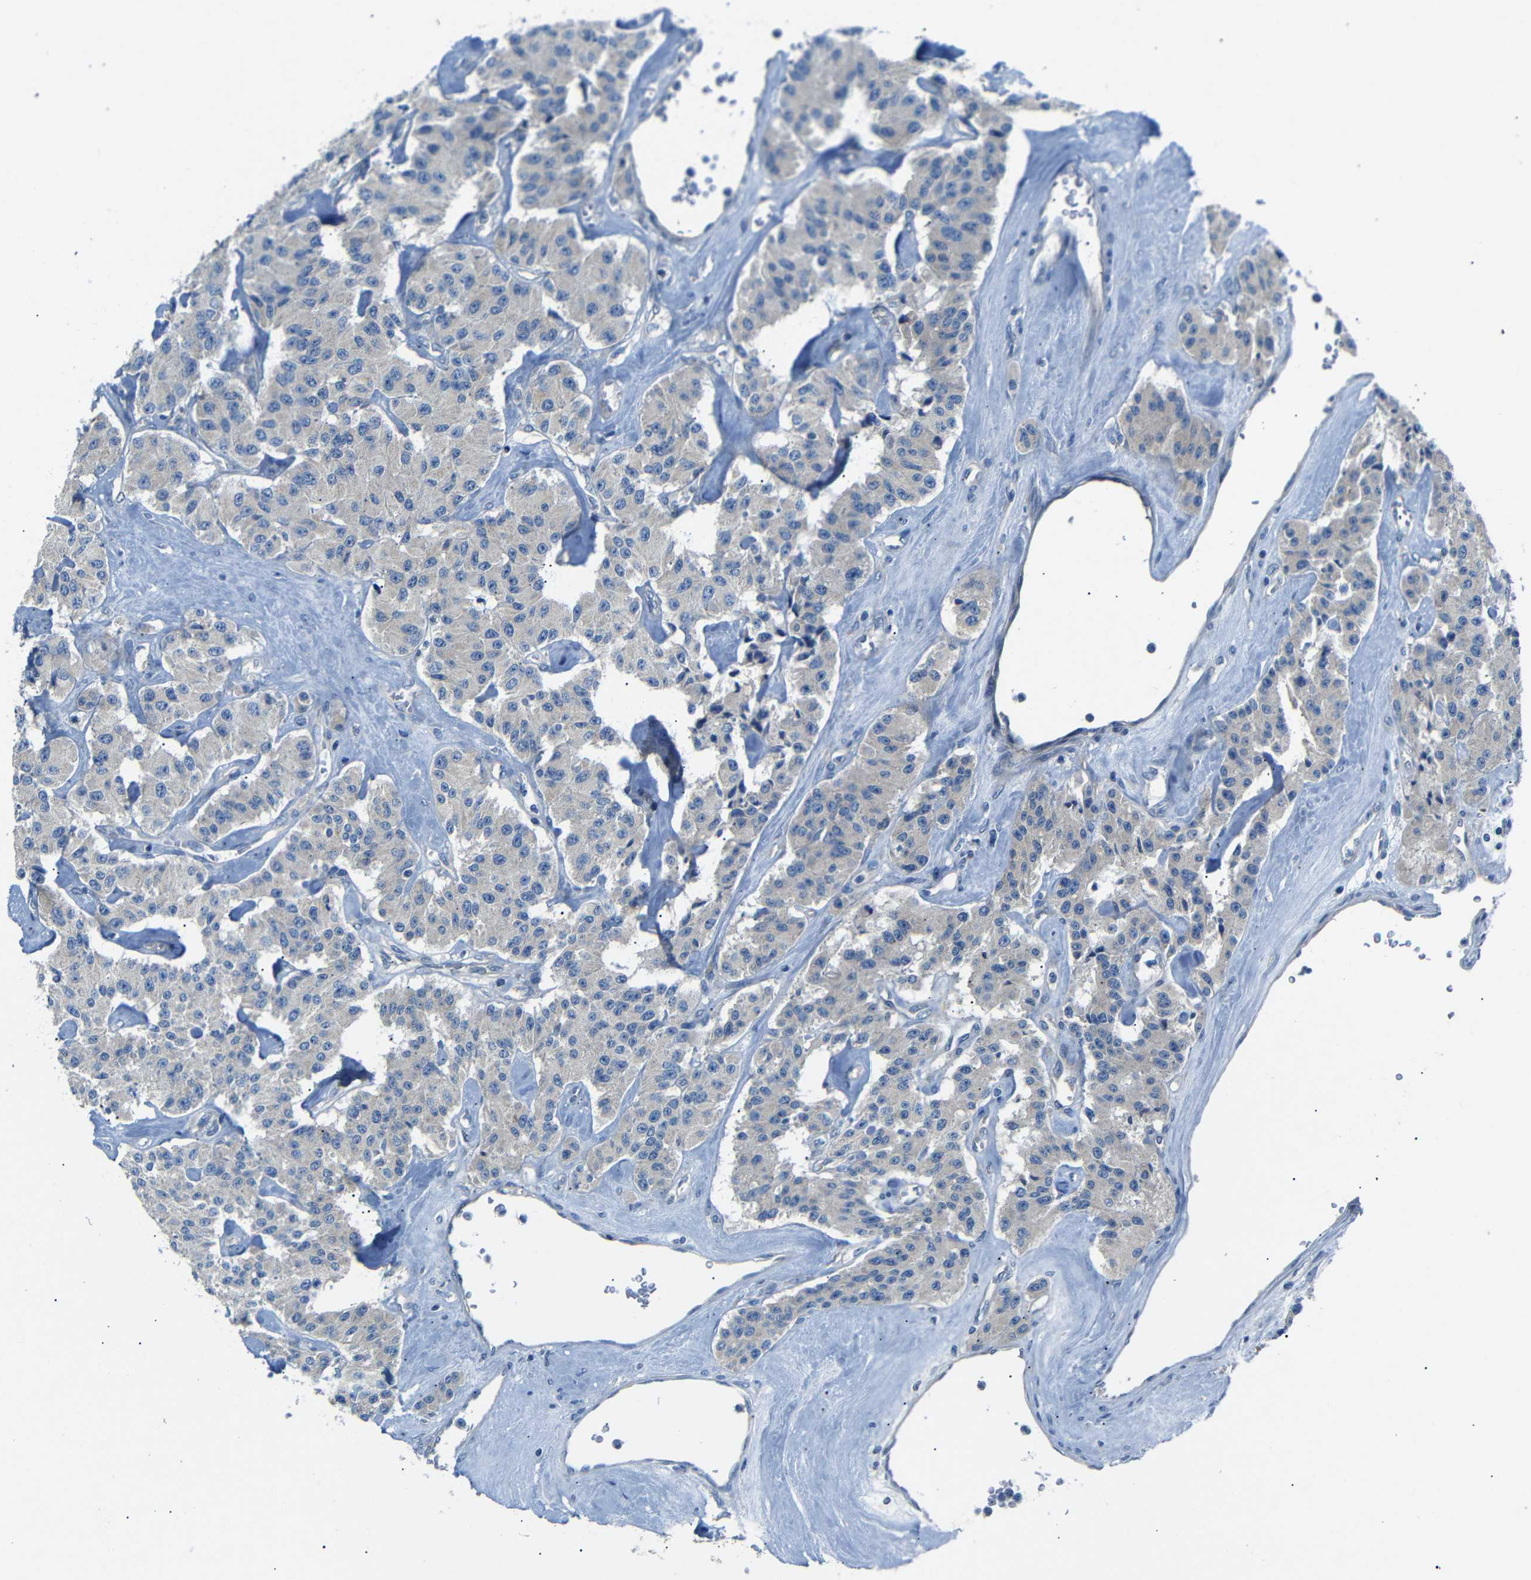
{"staining": {"intensity": "weak", "quantity": "<25%", "location": "cytoplasmic/membranous"}, "tissue": "carcinoid", "cell_type": "Tumor cells", "image_type": "cancer", "snomed": [{"axis": "morphology", "description": "Carcinoid, malignant, NOS"}, {"axis": "topography", "description": "Pancreas"}], "caption": "DAB immunohistochemical staining of malignant carcinoid reveals no significant positivity in tumor cells.", "gene": "DCP1A", "patient": {"sex": "male", "age": 41}}